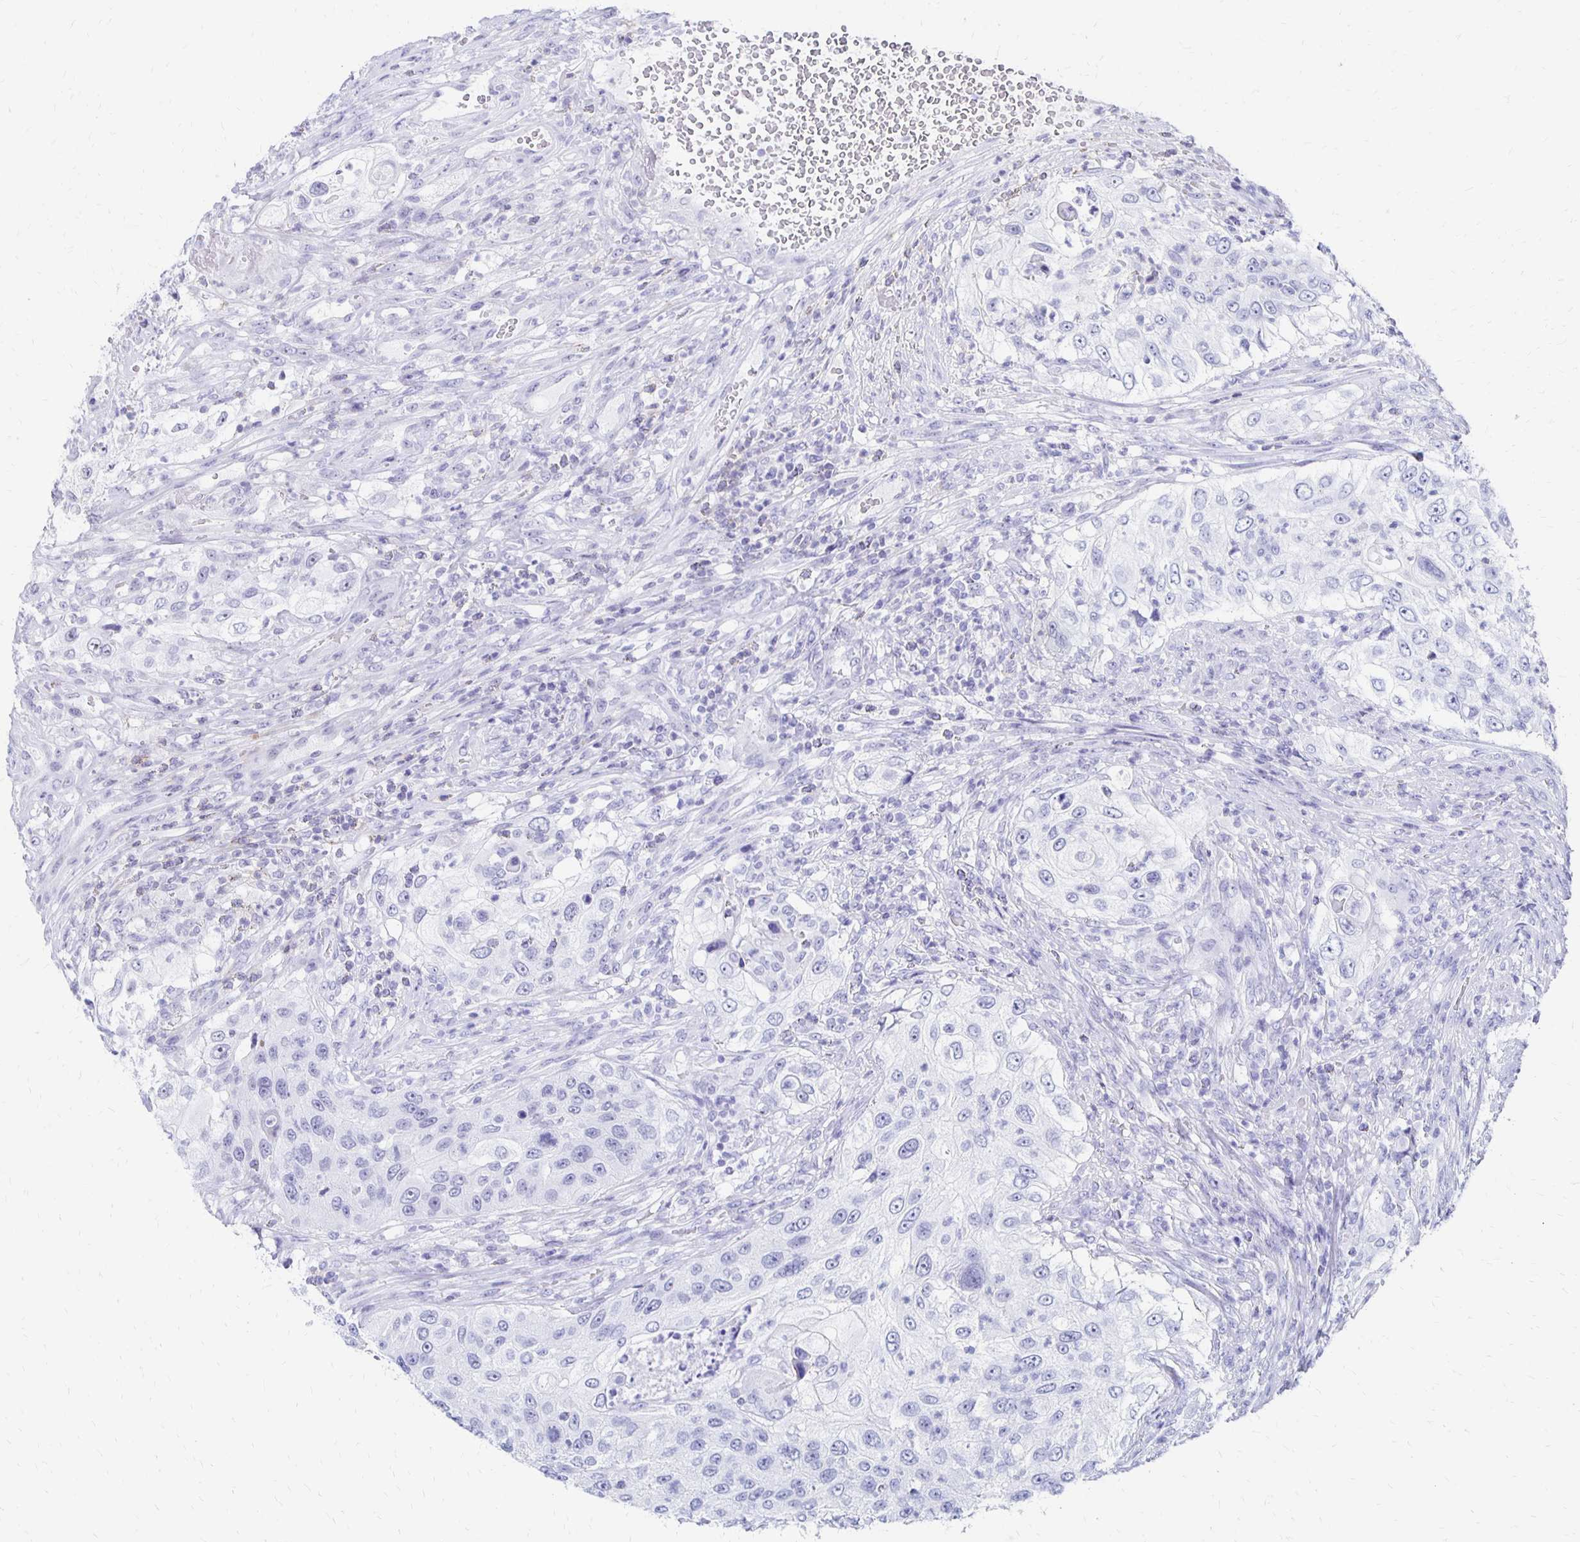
{"staining": {"intensity": "negative", "quantity": "none", "location": "none"}, "tissue": "urothelial cancer", "cell_type": "Tumor cells", "image_type": "cancer", "snomed": [{"axis": "morphology", "description": "Urothelial carcinoma, High grade"}, {"axis": "topography", "description": "Urinary bladder"}], "caption": "IHC image of urothelial cancer stained for a protein (brown), which displays no expression in tumor cells.", "gene": "SYT2", "patient": {"sex": "female", "age": 60}}